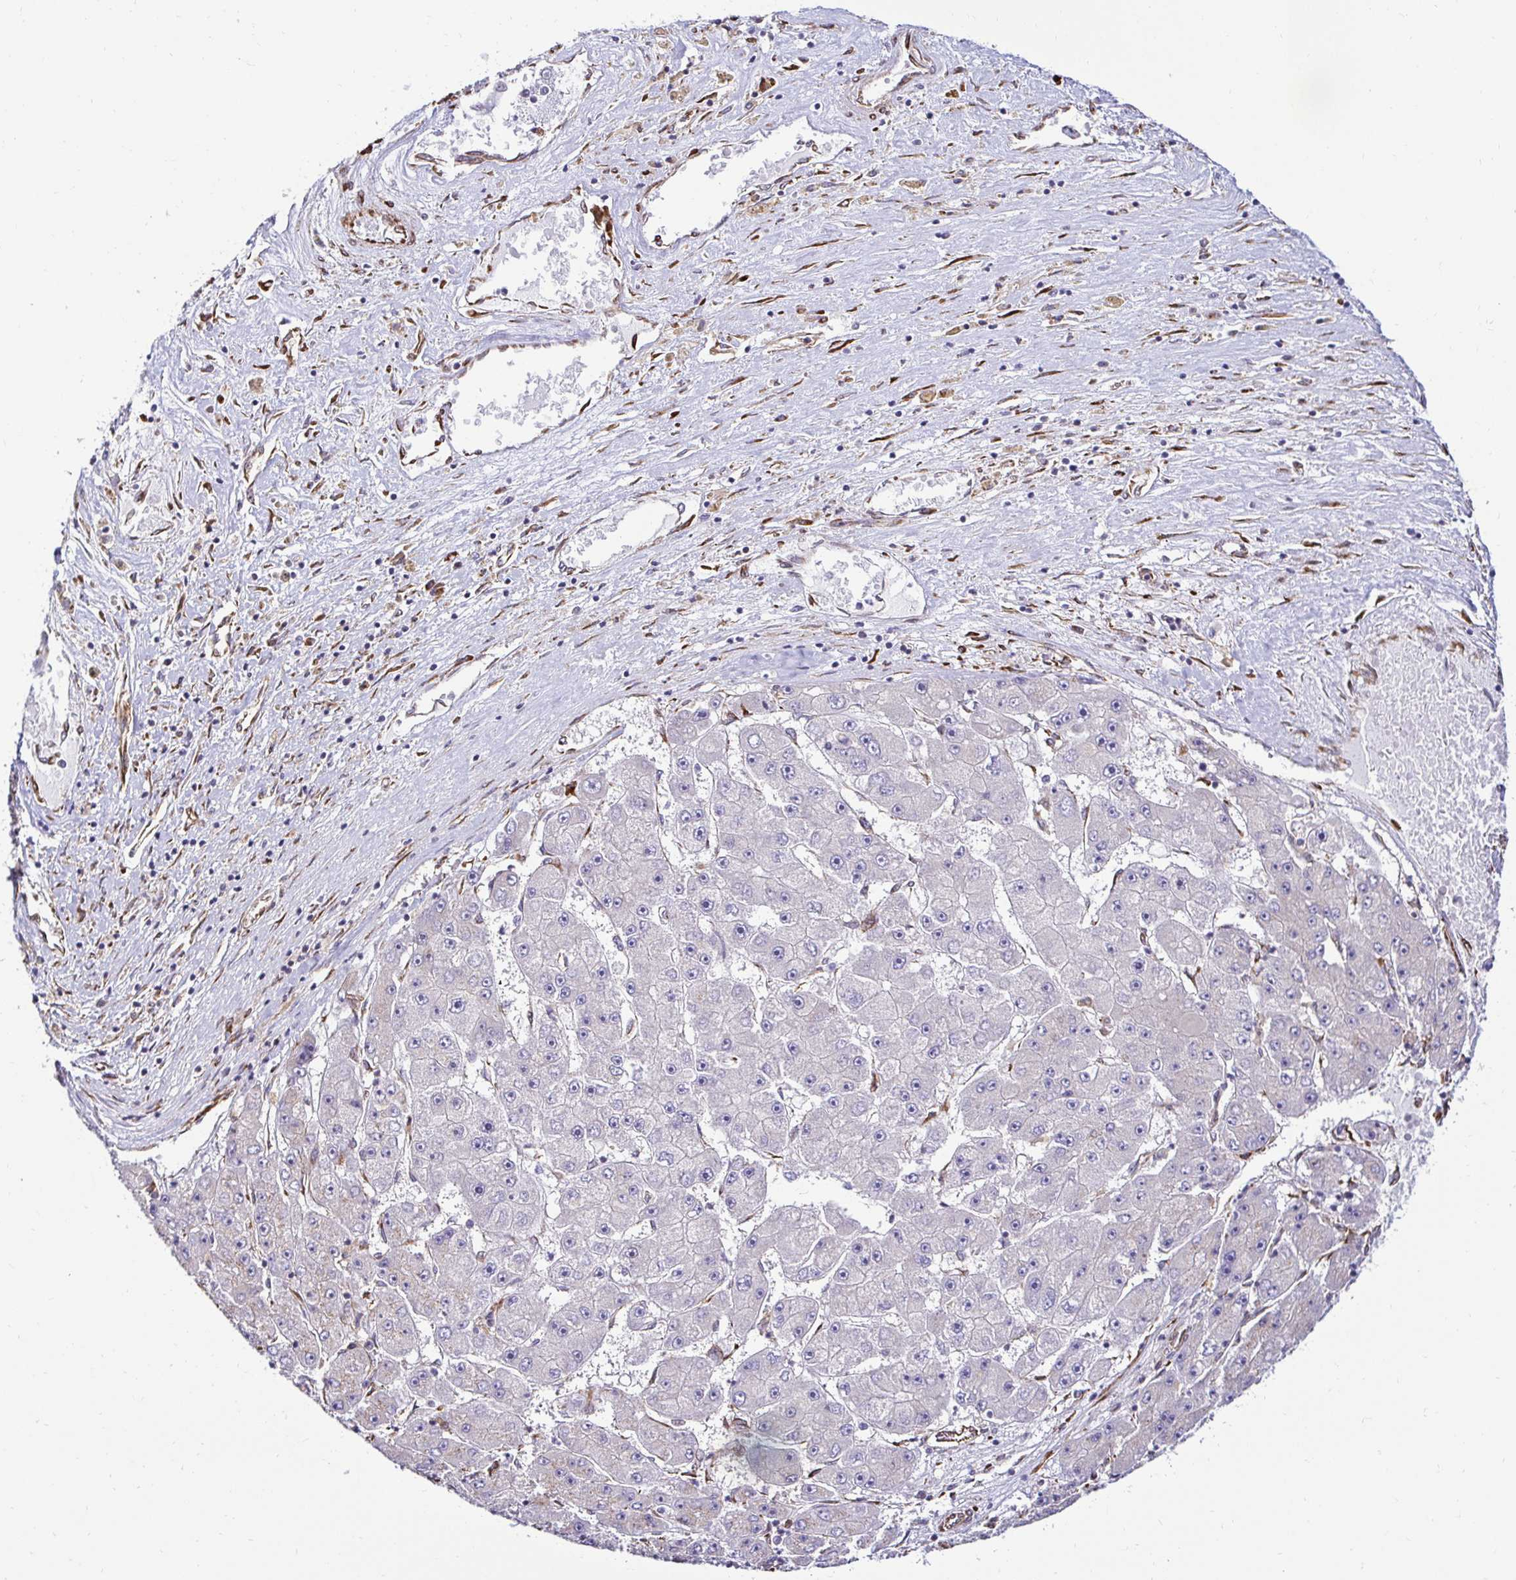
{"staining": {"intensity": "negative", "quantity": "none", "location": "none"}, "tissue": "liver cancer", "cell_type": "Tumor cells", "image_type": "cancer", "snomed": [{"axis": "morphology", "description": "Carcinoma, Hepatocellular, NOS"}, {"axis": "topography", "description": "Liver"}], "caption": "There is no significant staining in tumor cells of liver cancer.", "gene": "HPS1", "patient": {"sex": "female", "age": 61}}